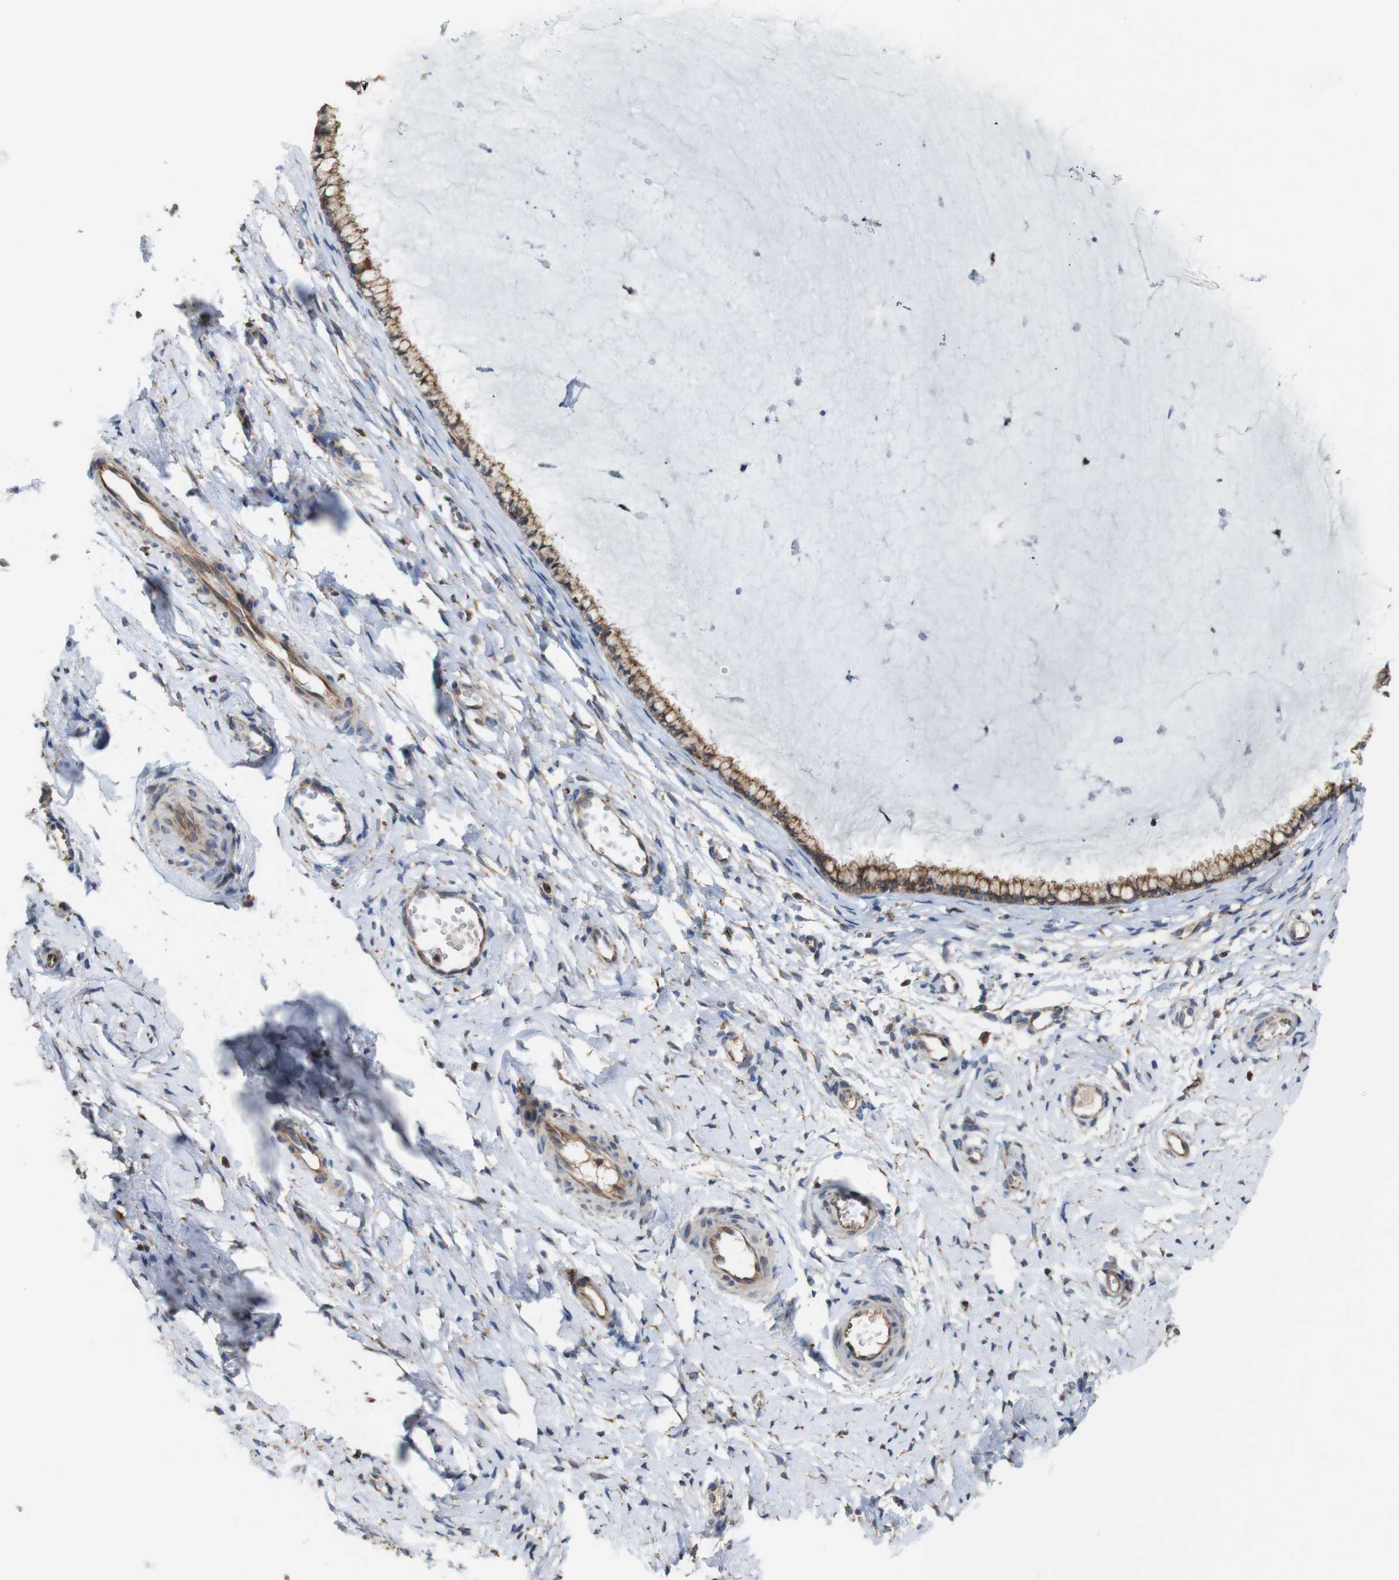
{"staining": {"intensity": "moderate", "quantity": ">75%", "location": "cytoplasmic/membranous"}, "tissue": "cervix", "cell_type": "Glandular cells", "image_type": "normal", "snomed": [{"axis": "morphology", "description": "Normal tissue, NOS"}, {"axis": "topography", "description": "Cervix"}], "caption": "Protein analysis of benign cervix exhibits moderate cytoplasmic/membranous expression in approximately >75% of glandular cells.", "gene": "UGGT1", "patient": {"sex": "female", "age": 65}}